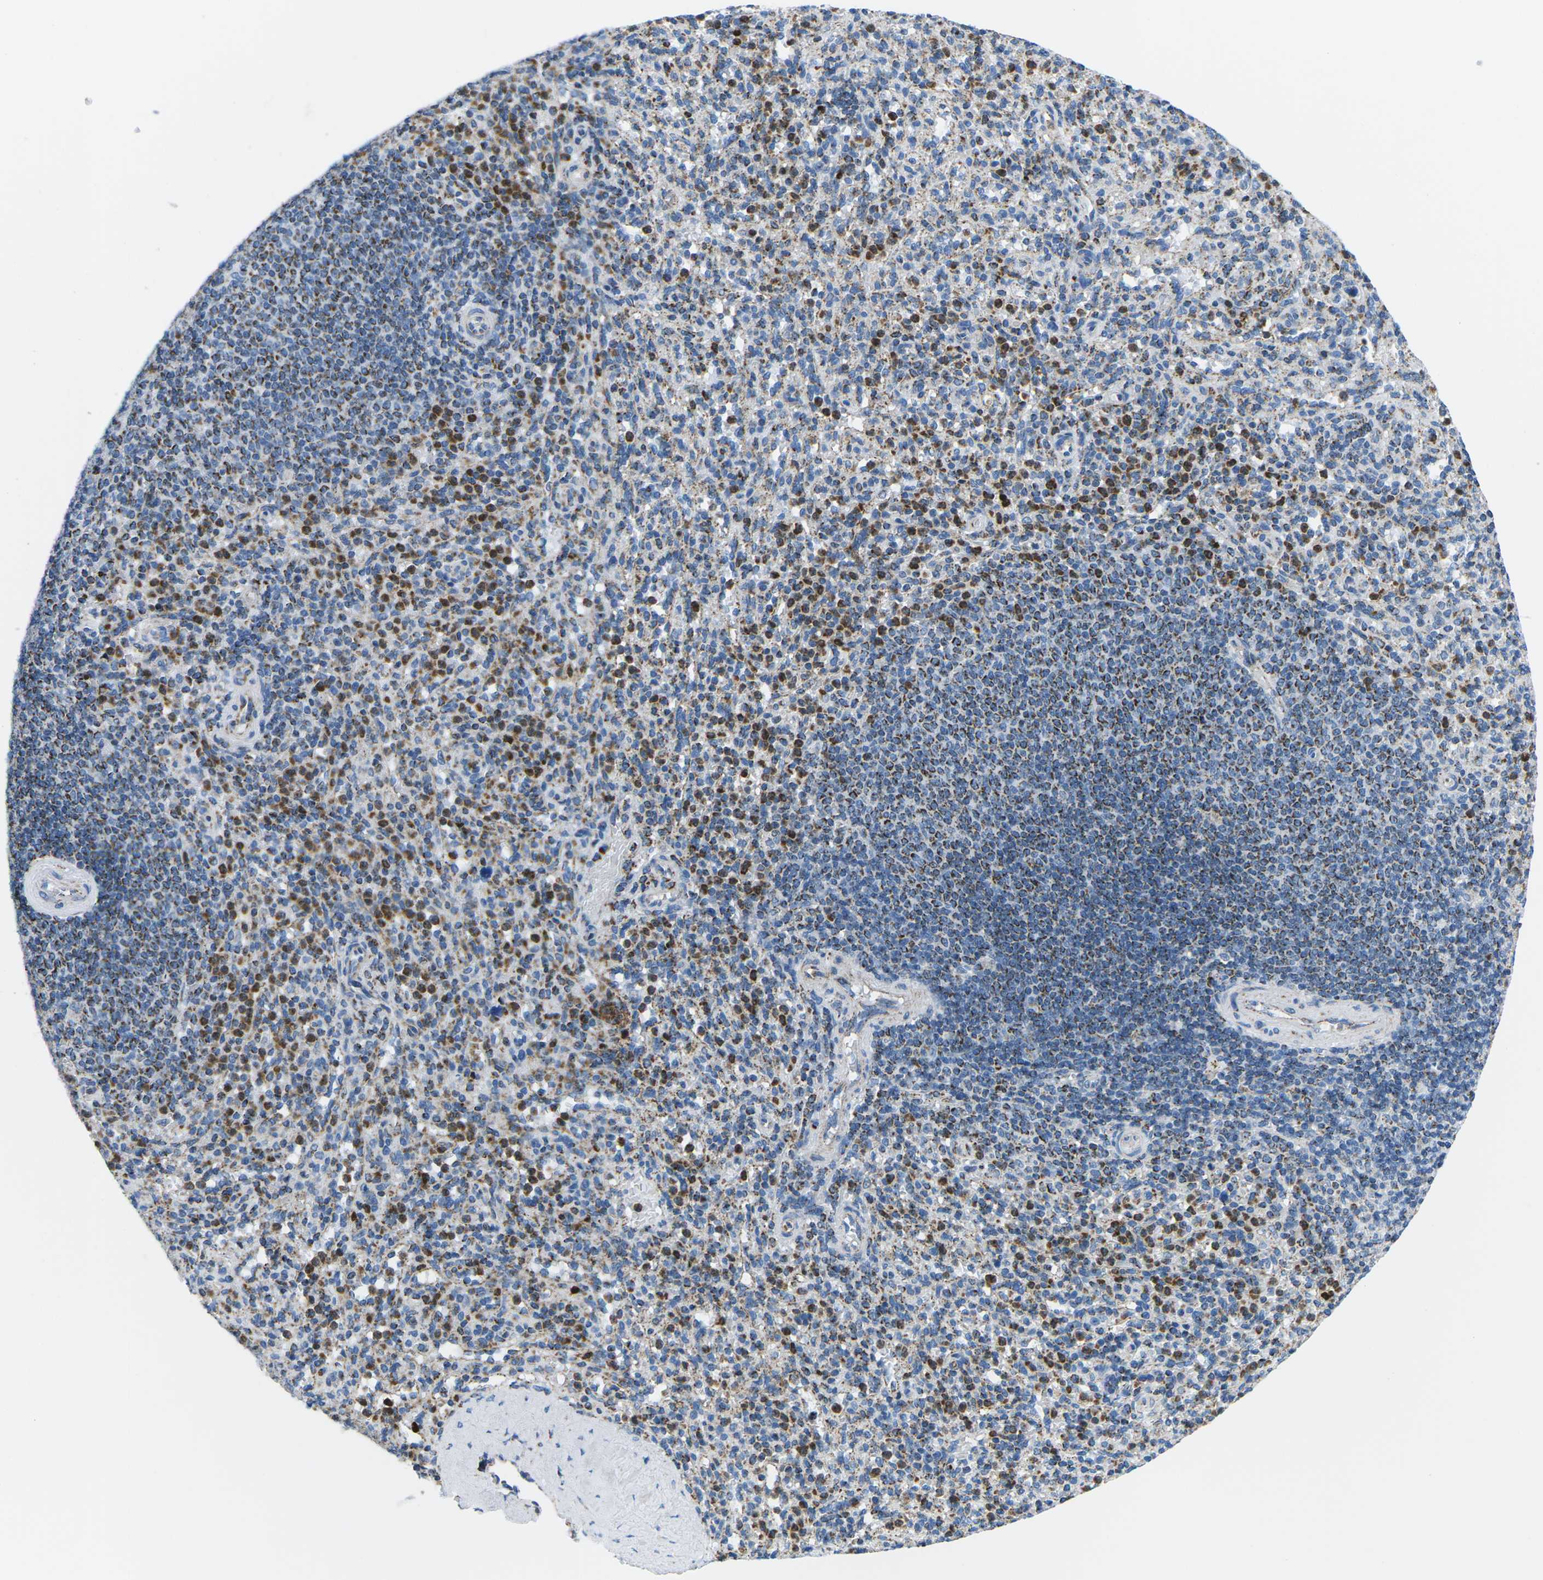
{"staining": {"intensity": "strong", "quantity": "25%-75%", "location": "cytoplasmic/membranous"}, "tissue": "spleen", "cell_type": "Cells in red pulp", "image_type": "normal", "snomed": [{"axis": "morphology", "description": "Normal tissue, NOS"}, {"axis": "topography", "description": "Spleen"}], "caption": "Cells in red pulp show strong cytoplasmic/membranous positivity in approximately 25%-75% of cells in unremarkable spleen.", "gene": "COX6C", "patient": {"sex": "male", "age": 36}}